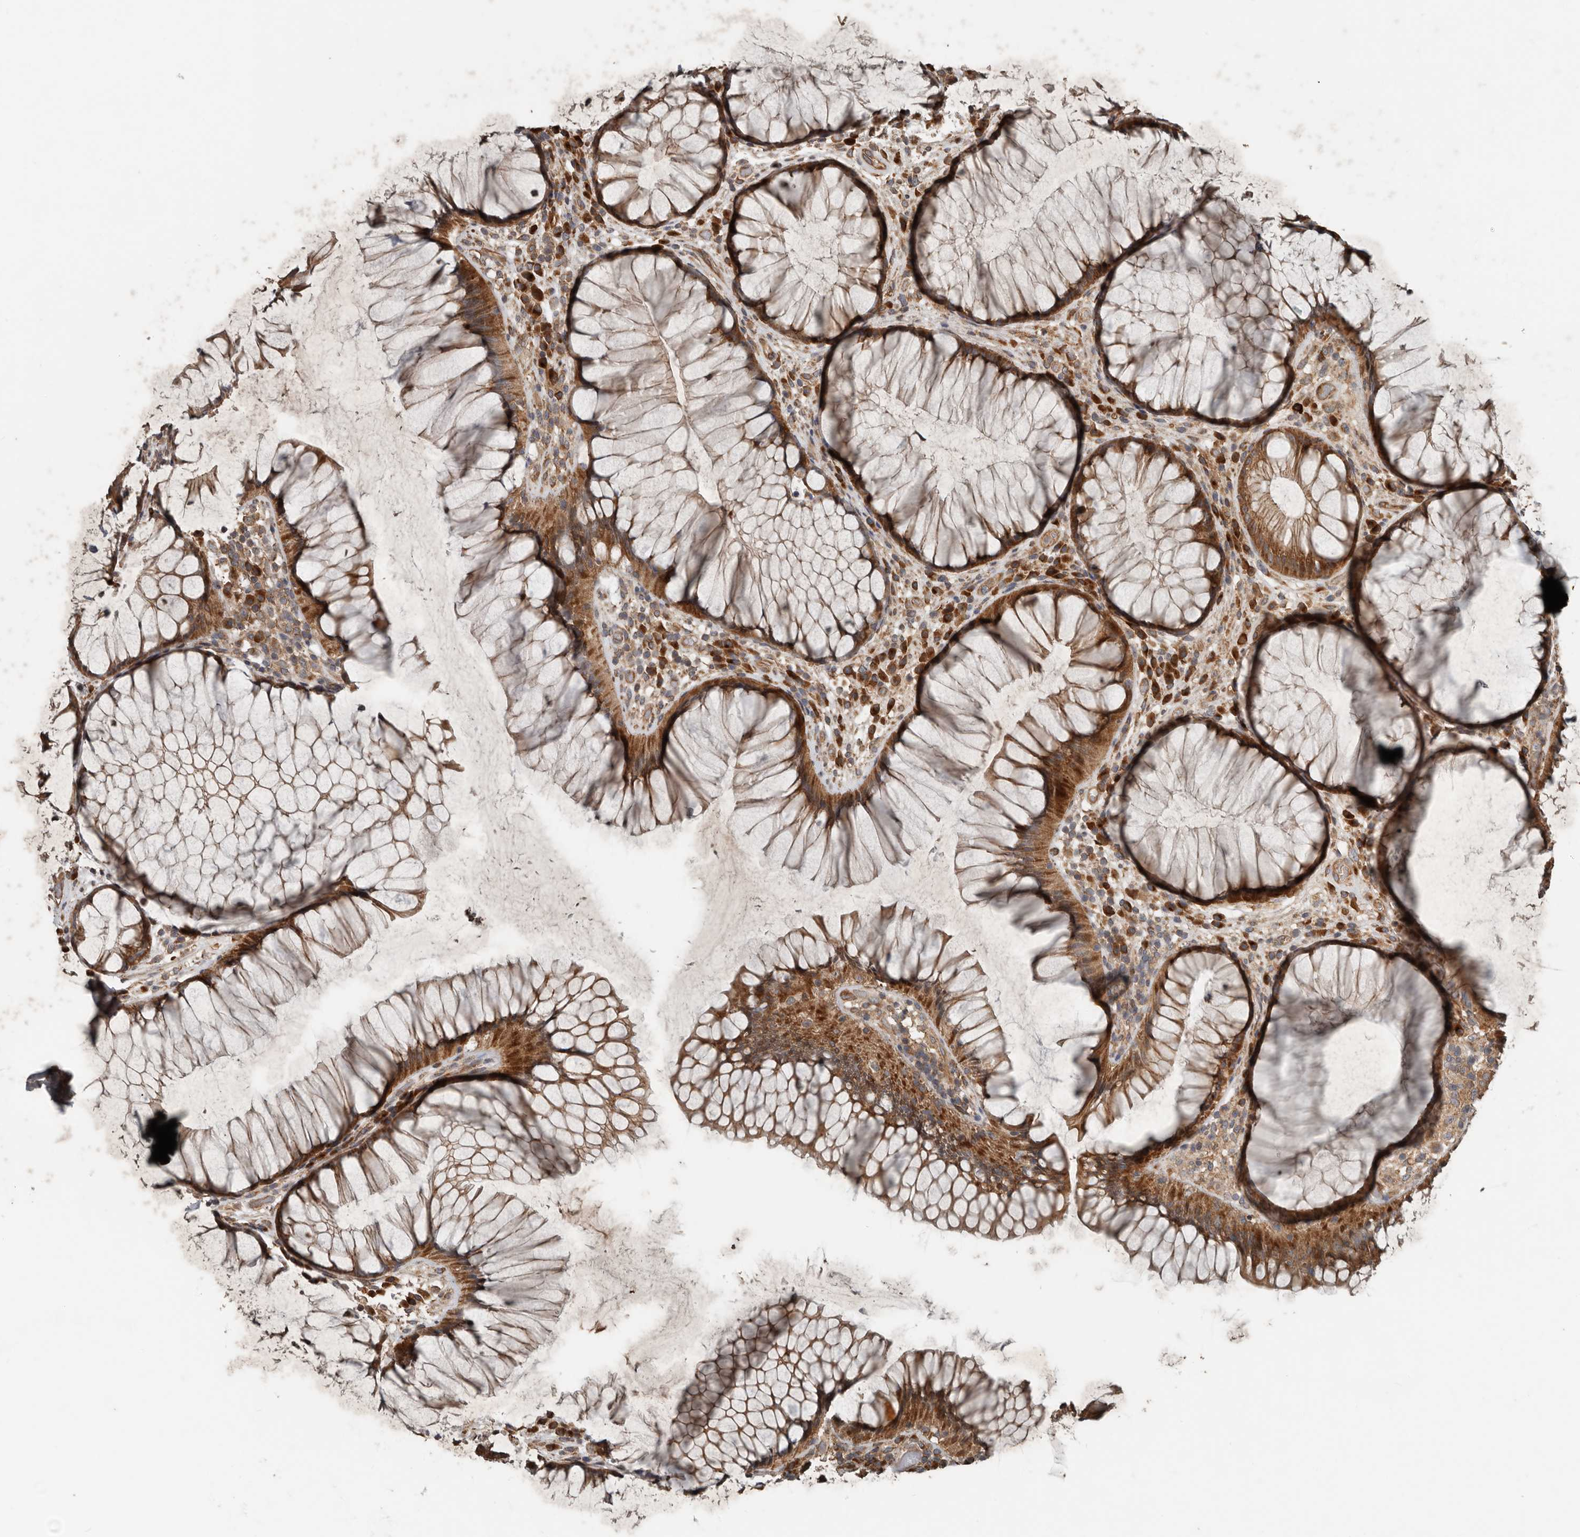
{"staining": {"intensity": "strong", "quantity": ">75%", "location": "cytoplasmic/membranous"}, "tissue": "rectum", "cell_type": "Glandular cells", "image_type": "normal", "snomed": [{"axis": "morphology", "description": "Normal tissue, NOS"}, {"axis": "topography", "description": "Rectum"}], "caption": "Protein staining of benign rectum demonstrates strong cytoplasmic/membranous positivity in about >75% of glandular cells.", "gene": "RNF207", "patient": {"sex": "male", "age": 51}}